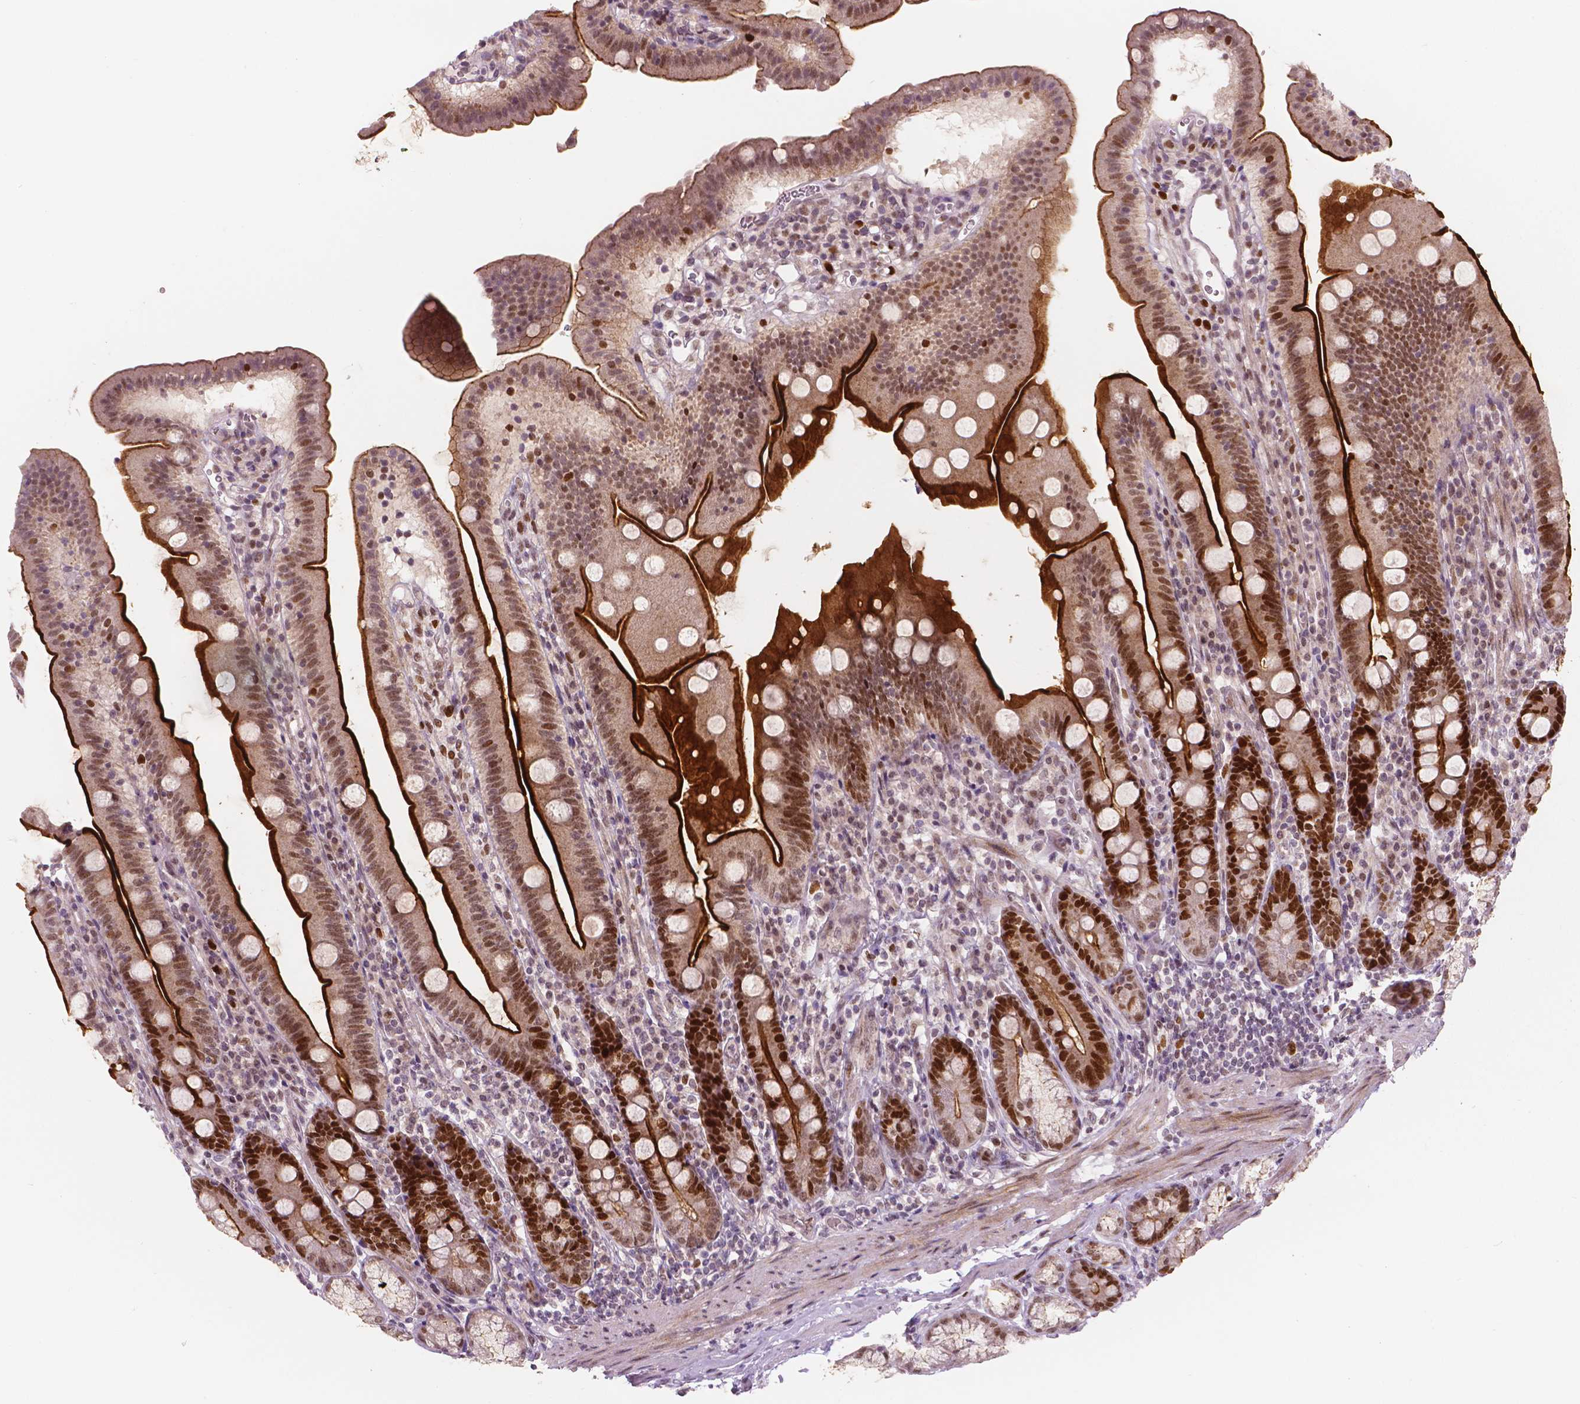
{"staining": {"intensity": "strong", "quantity": ">75%", "location": "cytoplasmic/membranous,nuclear"}, "tissue": "duodenum", "cell_type": "Glandular cells", "image_type": "normal", "snomed": [{"axis": "morphology", "description": "Normal tissue, NOS"}, {"axis": "topography", "description": "Duodenum"}], "caption": "Glandular cells exhibit high levels of strong cytoplasmic/membranous,nuclear staining in approximately >75% of cells in unremarkable duodenum.", "gene": "NSD2", "patient": {"sex": "female", "age": 67}}